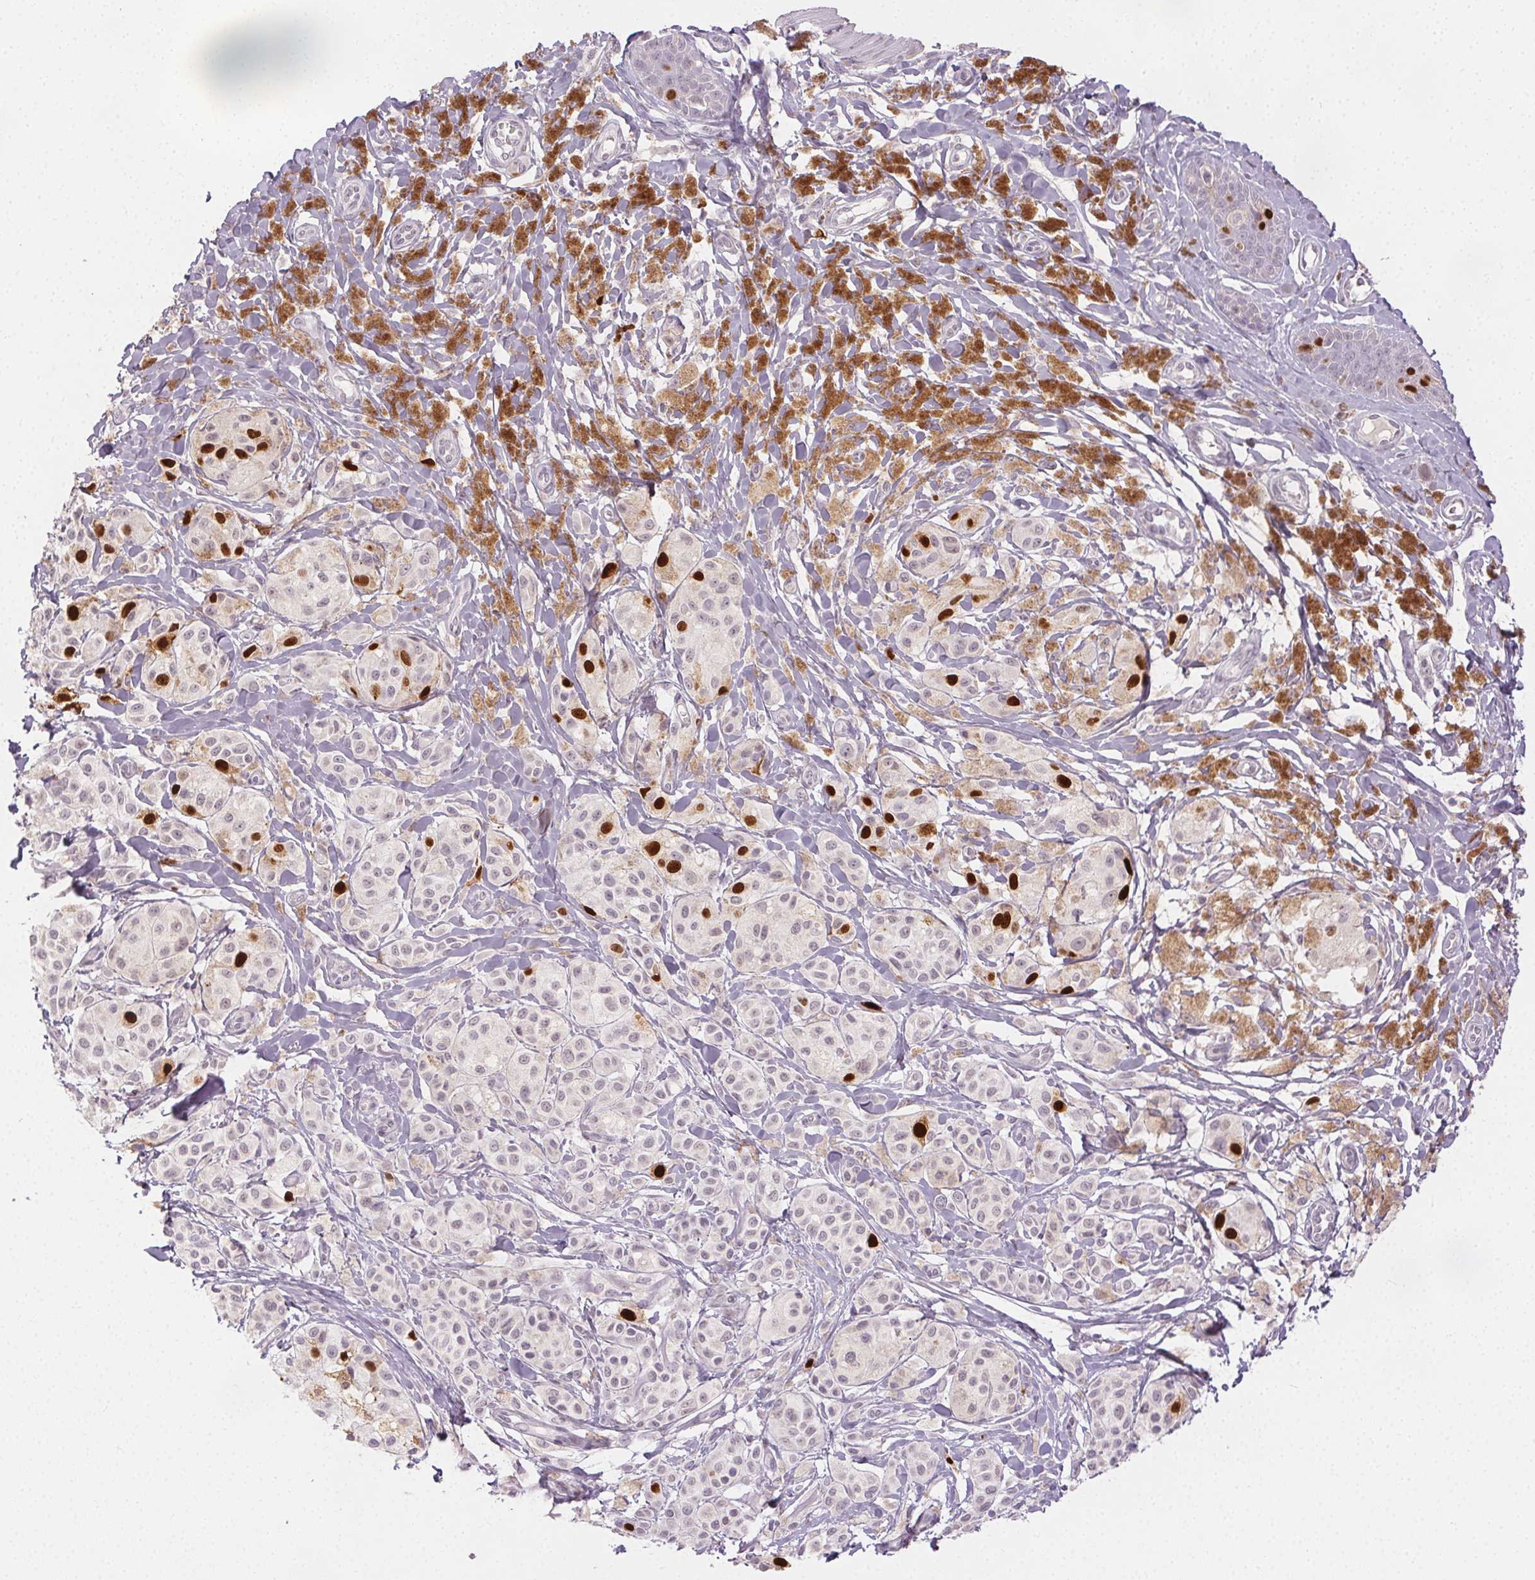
{"staining": {"intensity": "strong", "quantity": "<25%", "location": "nuclear"}, "tissue": "melanoma", "cell_type": "Tumor cells", "image_type": "cancer", "snomed": [{"axis": "morphology", "description": "Malignant melanoma, NOS"}, {"axis": "topography", "description": "Skin"}], "caption": "About <25% of tumor cells in melanoma exhibit strong nuclear protein positivity as visualized by brown immunohistochemical staining.", "gene": "ANLN", "patient": {"sex": "female", "age": 80}}